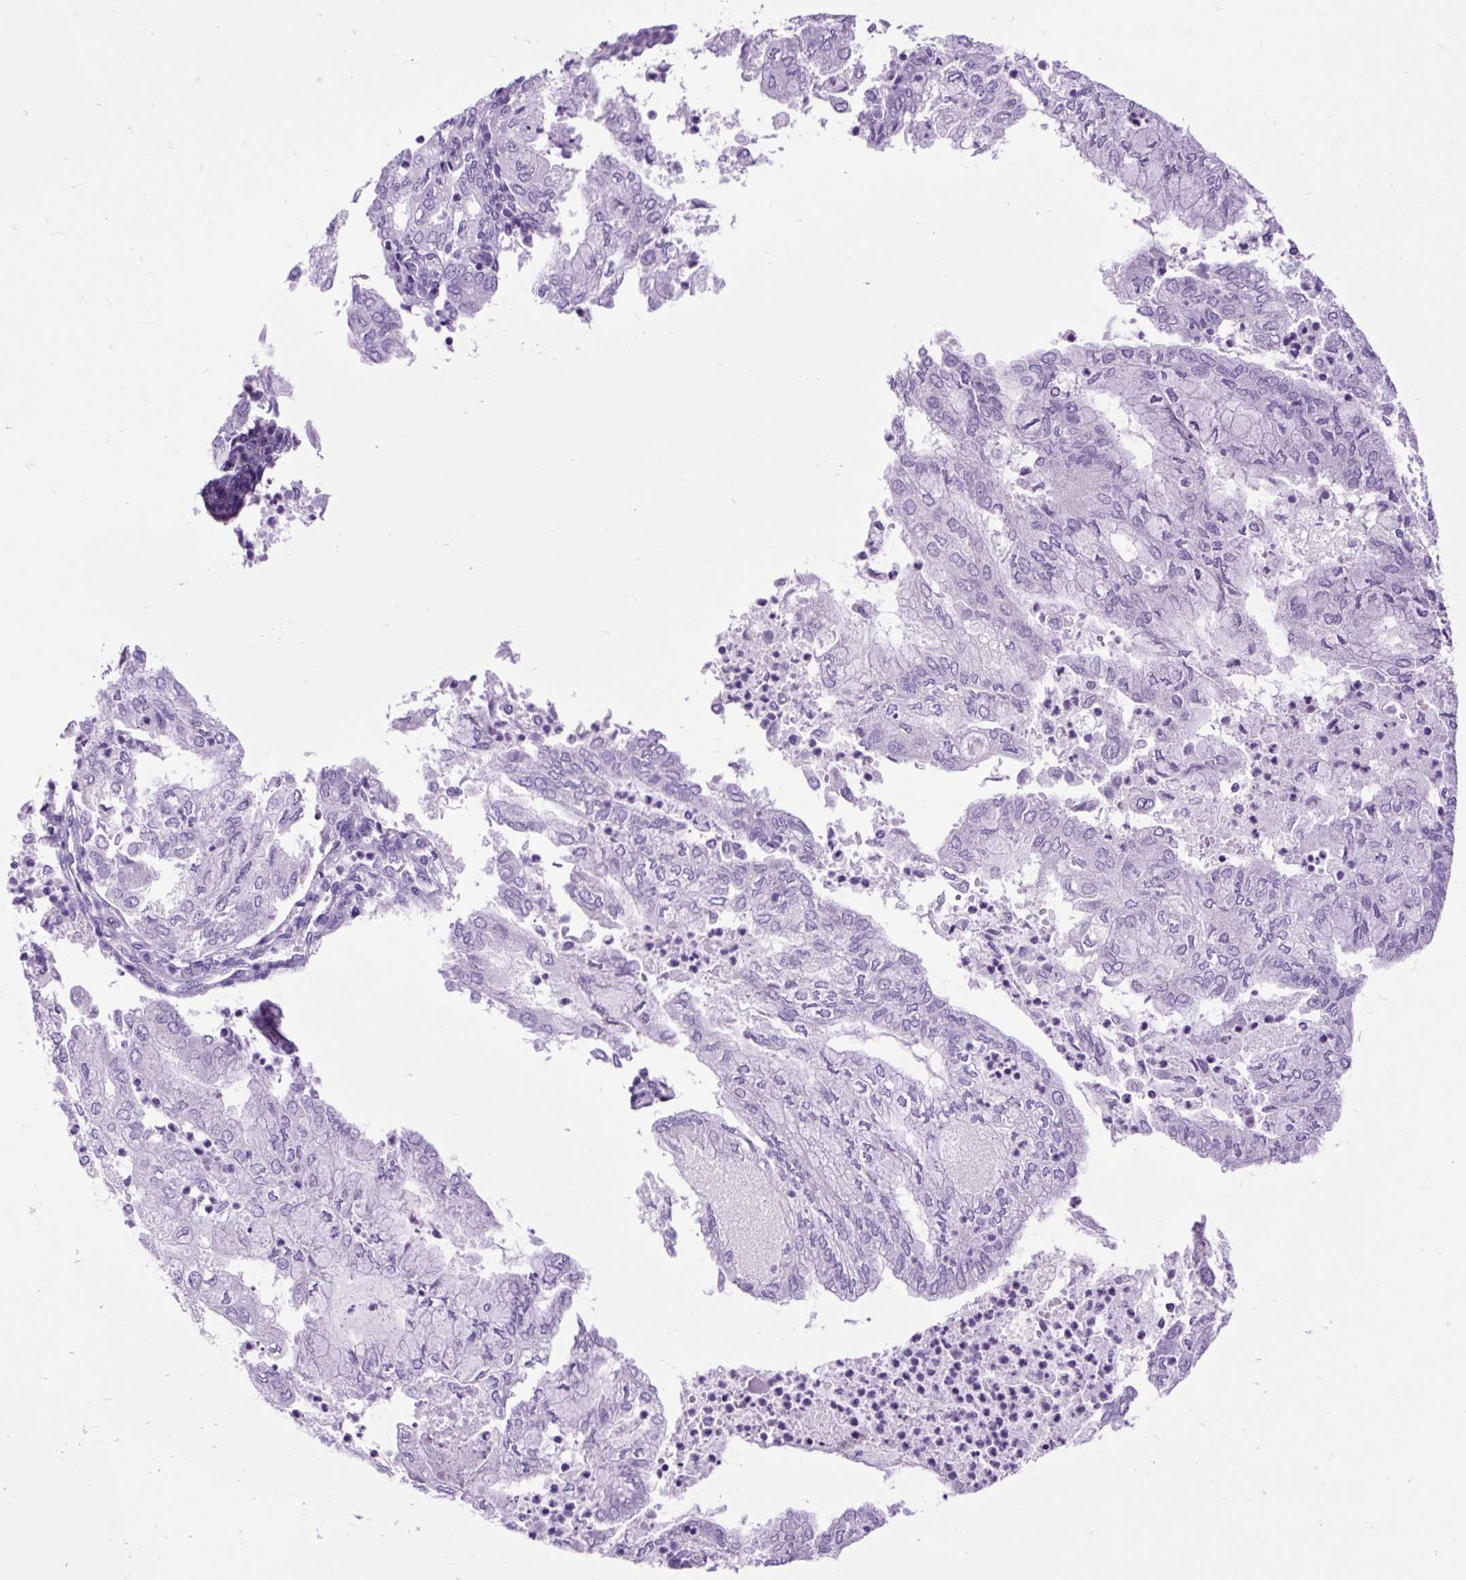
{"staining": {"intensity": "negative", "quantity": "none", "location": "none"}, "tissue": "endometrial cancer", "cell_type": "Tumor cells", "image_type": "cancer", "snomed": [{"axis": "morphology", "description": "Adenocarcinoma, NOS"}, {"axis": "topography", "description": "Endometrium"}], "caption": "The immunohistochemistry (IHC) image has no significant staining in tumor cells of endometrial cancer tissue.", "gene": "DPP6", "patient": {"sex": "female", "age": 75}}